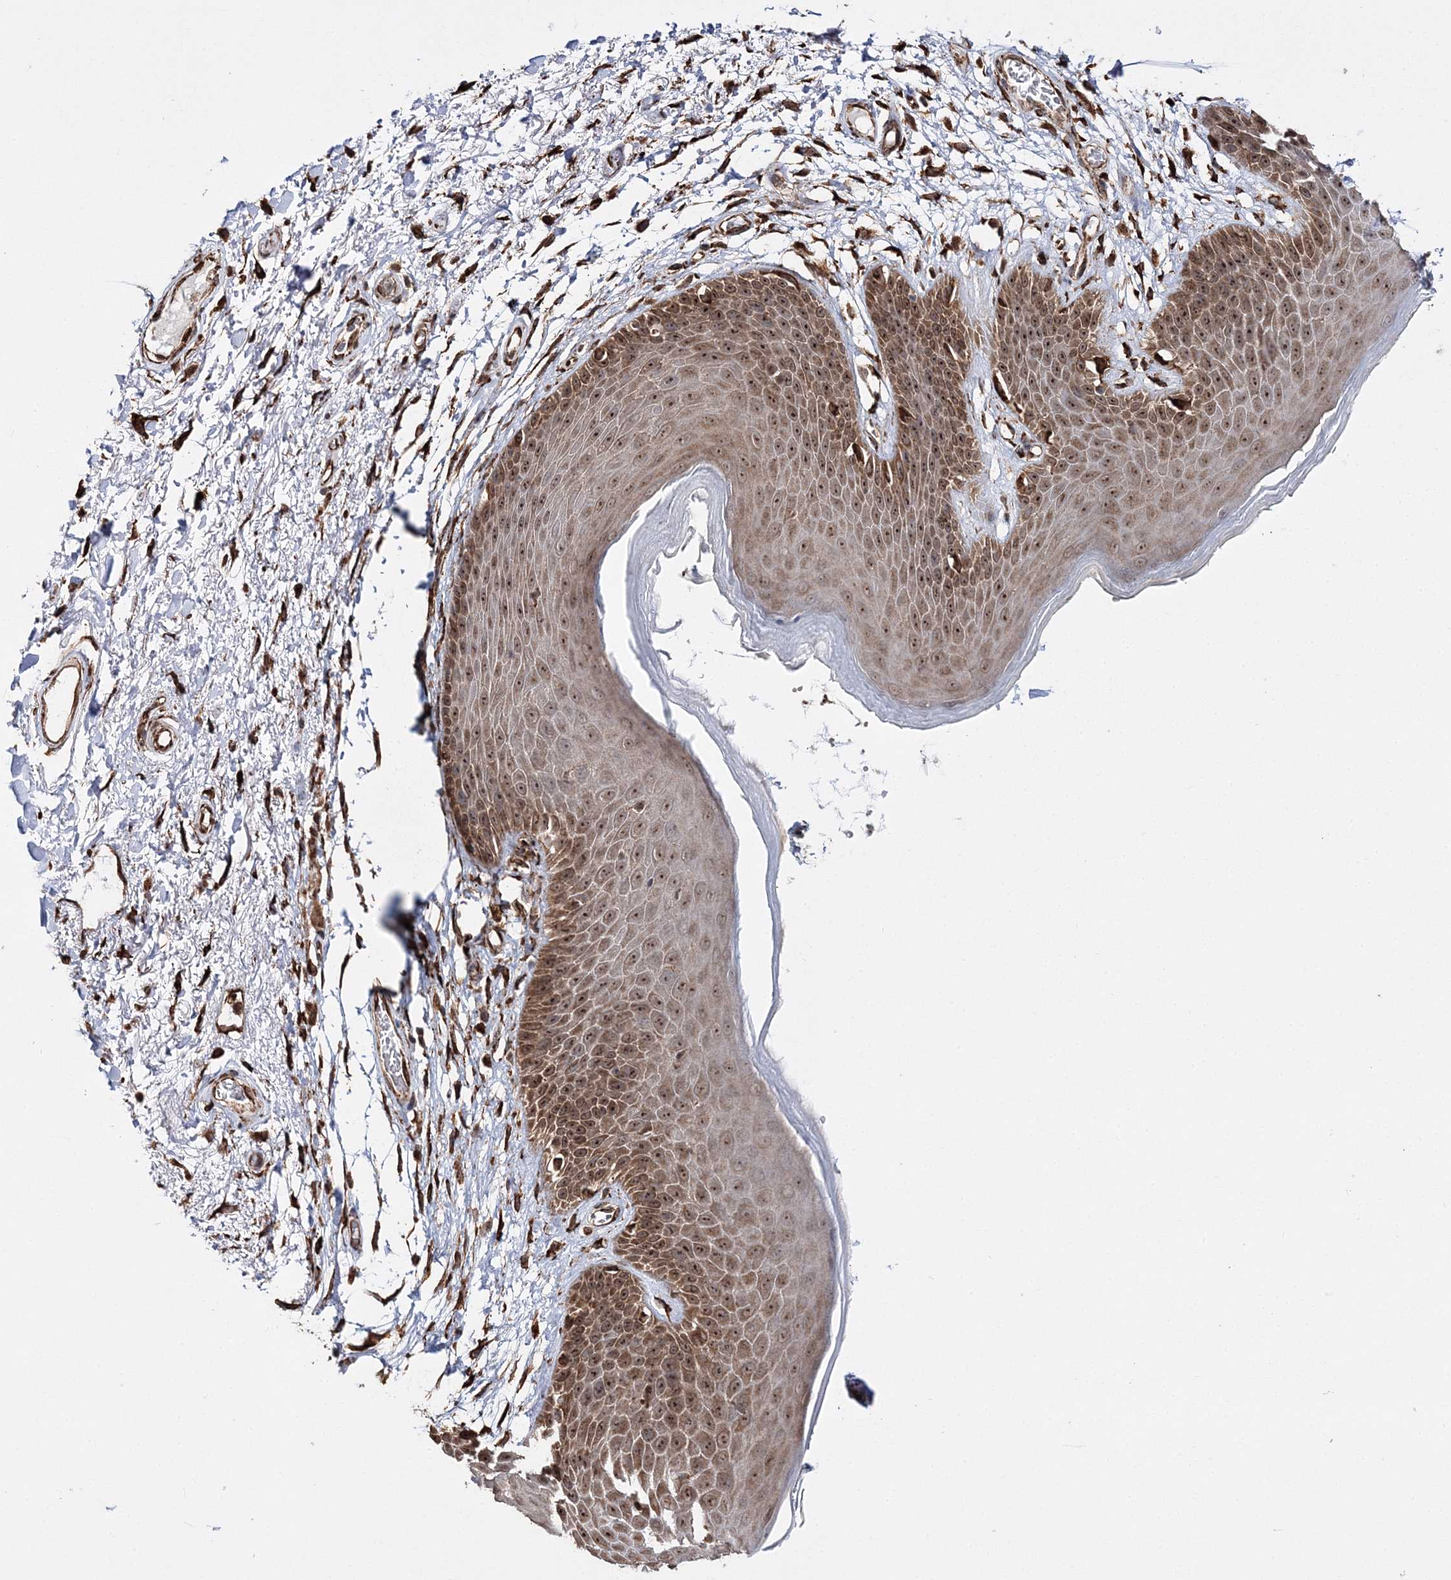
{"staining": {"intensity": "moderate", "quantity": ">75%", "location": "cytoplasmic/membranous,nuclear"}, "tissue": "skin", "cell_type": "Epidermal cells", "image_type": "normal", "snomed": [{"axis": "morphology", "description": "Normal tissue, NOS"}, {"axis": "topography", "description": "Anal"}], "caption": "Immunohistochemistry (IHC) (DAB (3,3'-diaminobenzidine)) staining of normal human skin displays moderate cytoplasmic/membranous,nuclear protein staining in about >75% of epidermal cells. The protein is shown in brown color, while the nuclei are stained blue.", "gene": "SCRN3", "patient": {"sex": "male", "age": 74}}